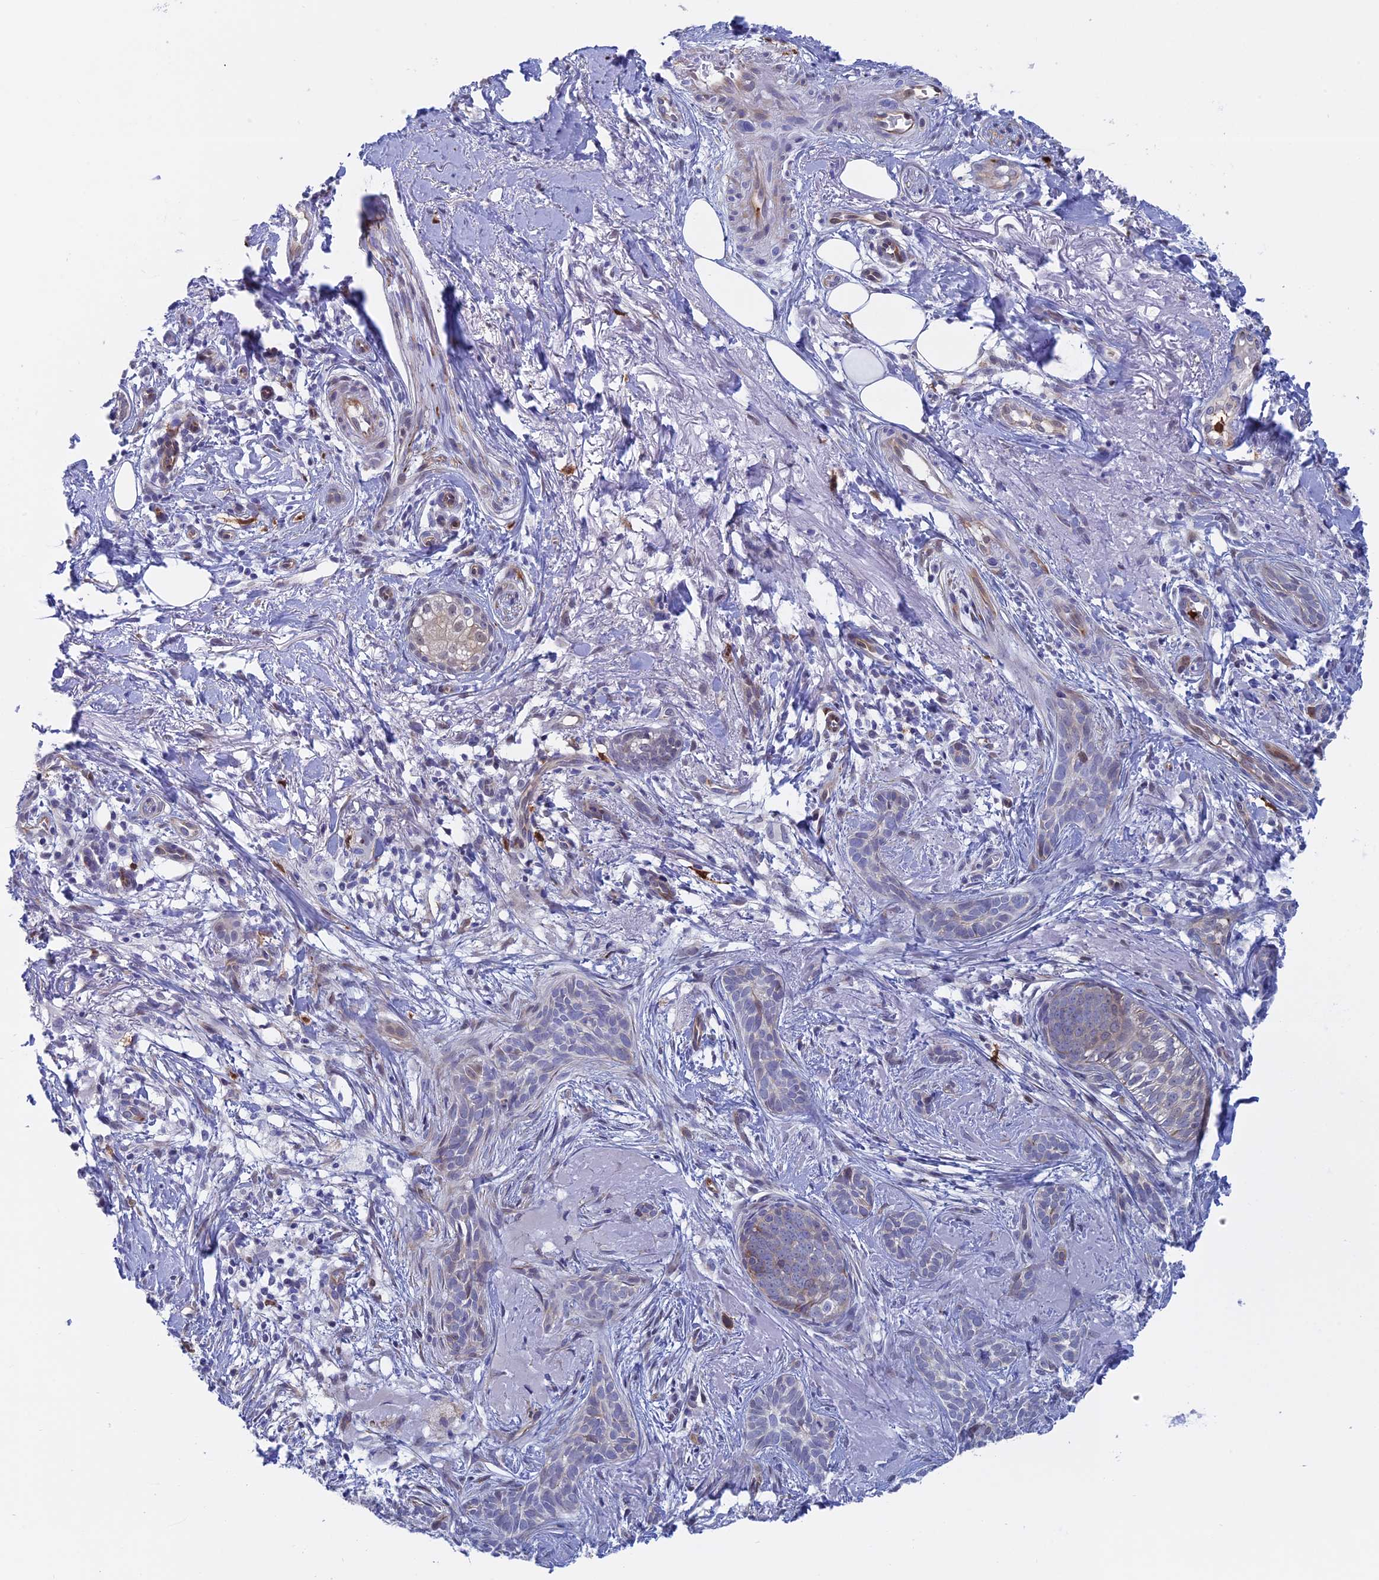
{"staining": {"intensity": "negative", "quantity": "none", "location": "none"}, "tissue": "skin cancer", "cell_type": "Tumor cells", "image_type": "cancer", "snomed": [{"axis": "morphology", "description": "Basal cell carcinoma"}, {"axis": "topography", "description": "Skin"}], "caption": "IHC of human skin basal cell carcinoma shows no positivity in tumor cells.", "gene": "SLC26A1", "patient": {"sex": "female", "age": 76}}